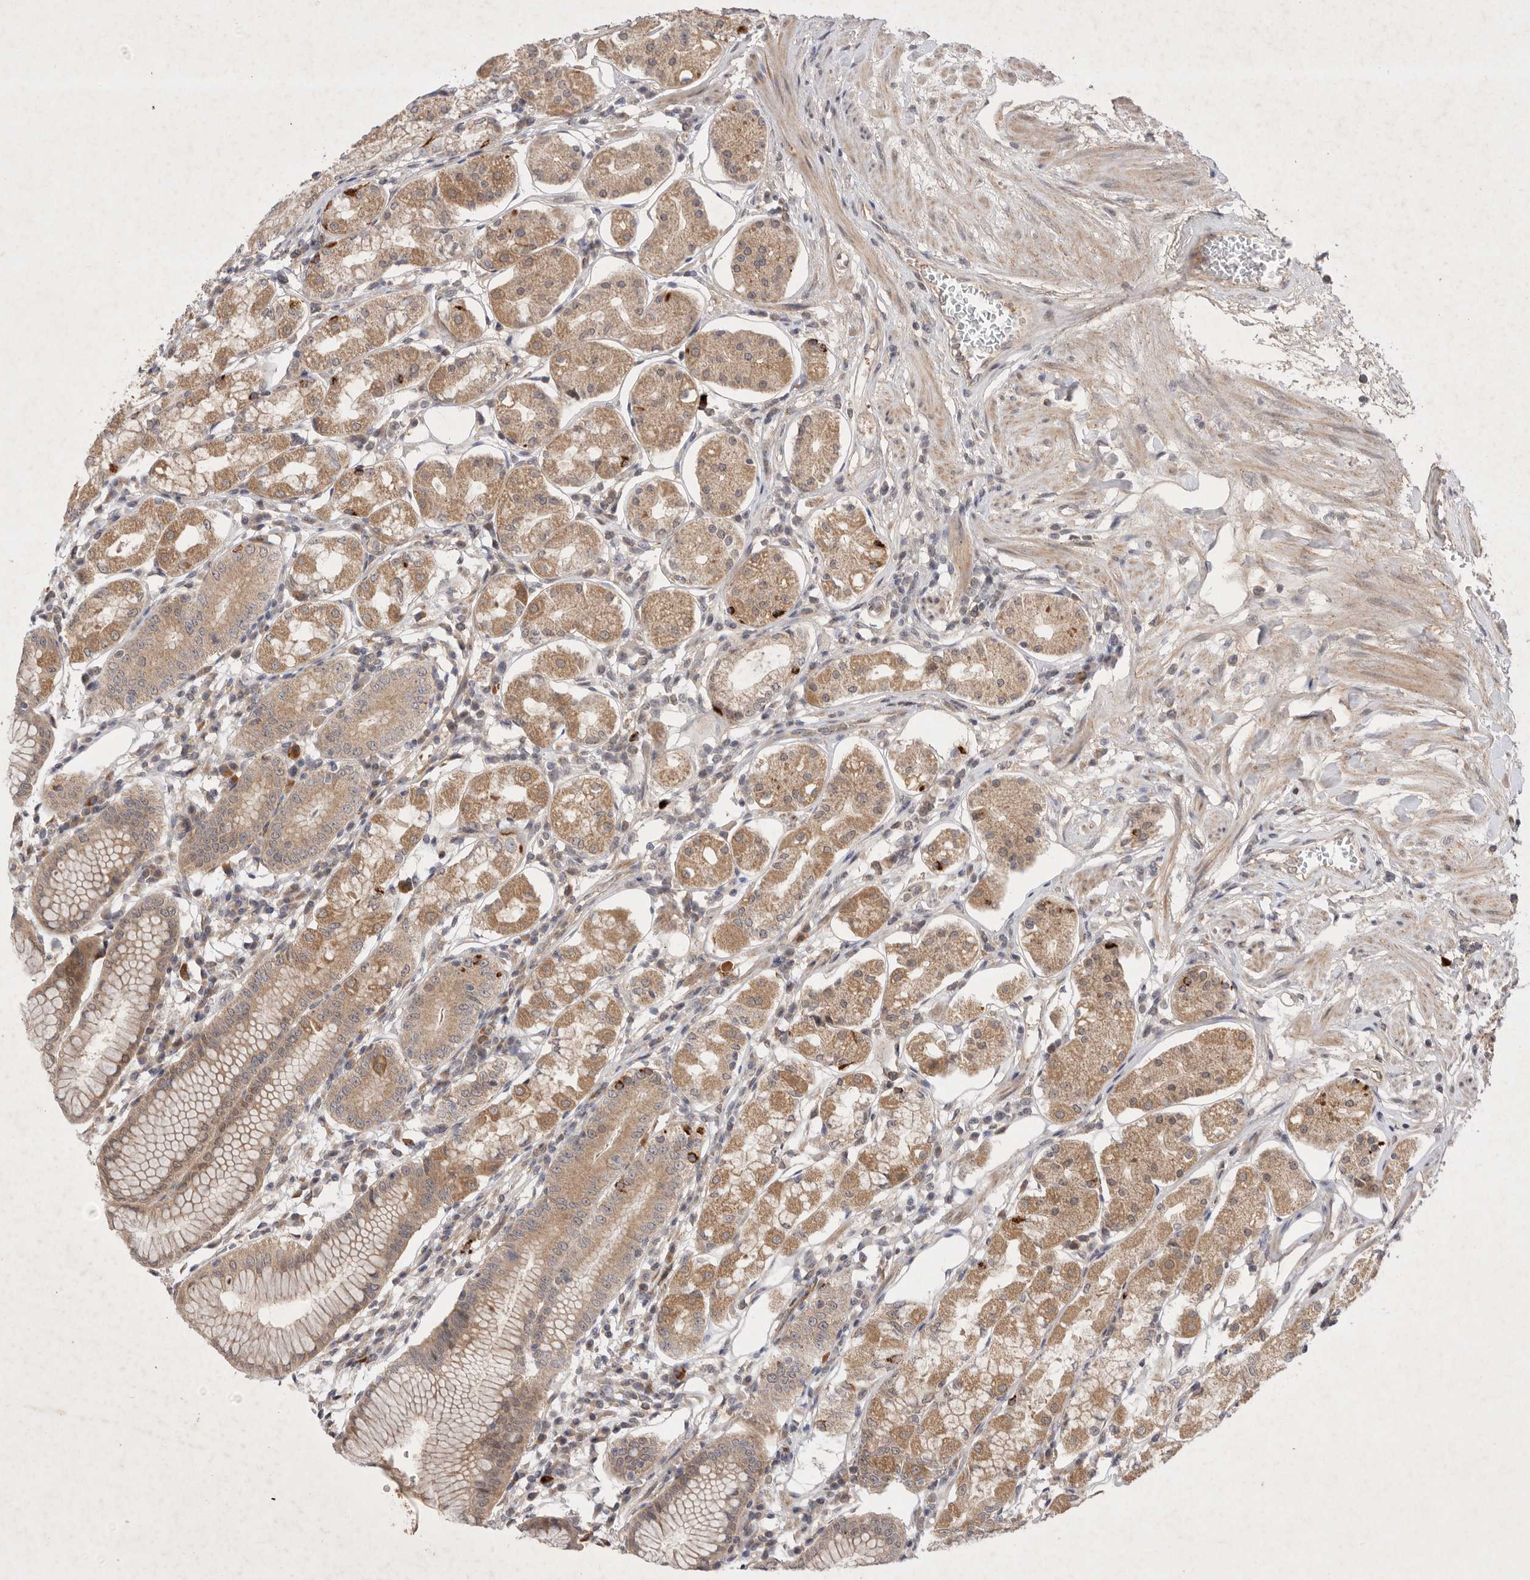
{"staining": {"intensity": "moderate", "quantity": ">75%", "location": "cytoplasmic/membranous"}, "tissue": "stomach", "cell_type": "Glandular cells", "image_type": "normal", "snomed": [{"axis": "morphology", "description": "Normal tissue, NOS"}, {"axis": "topography", "description": "Stomach"}, {"axis": "topography", "description": "Stomach, lower"}], "caption": "The histopathology image demonstrates staining of unremarkable stomach, revealing moderate cytoplasmic/membranous protein positivity (brown color) within glandular cells. Nuclei are stained in blue.", "gene": "PTPDC1", "patient": {"sex": "female", "age": 56}}